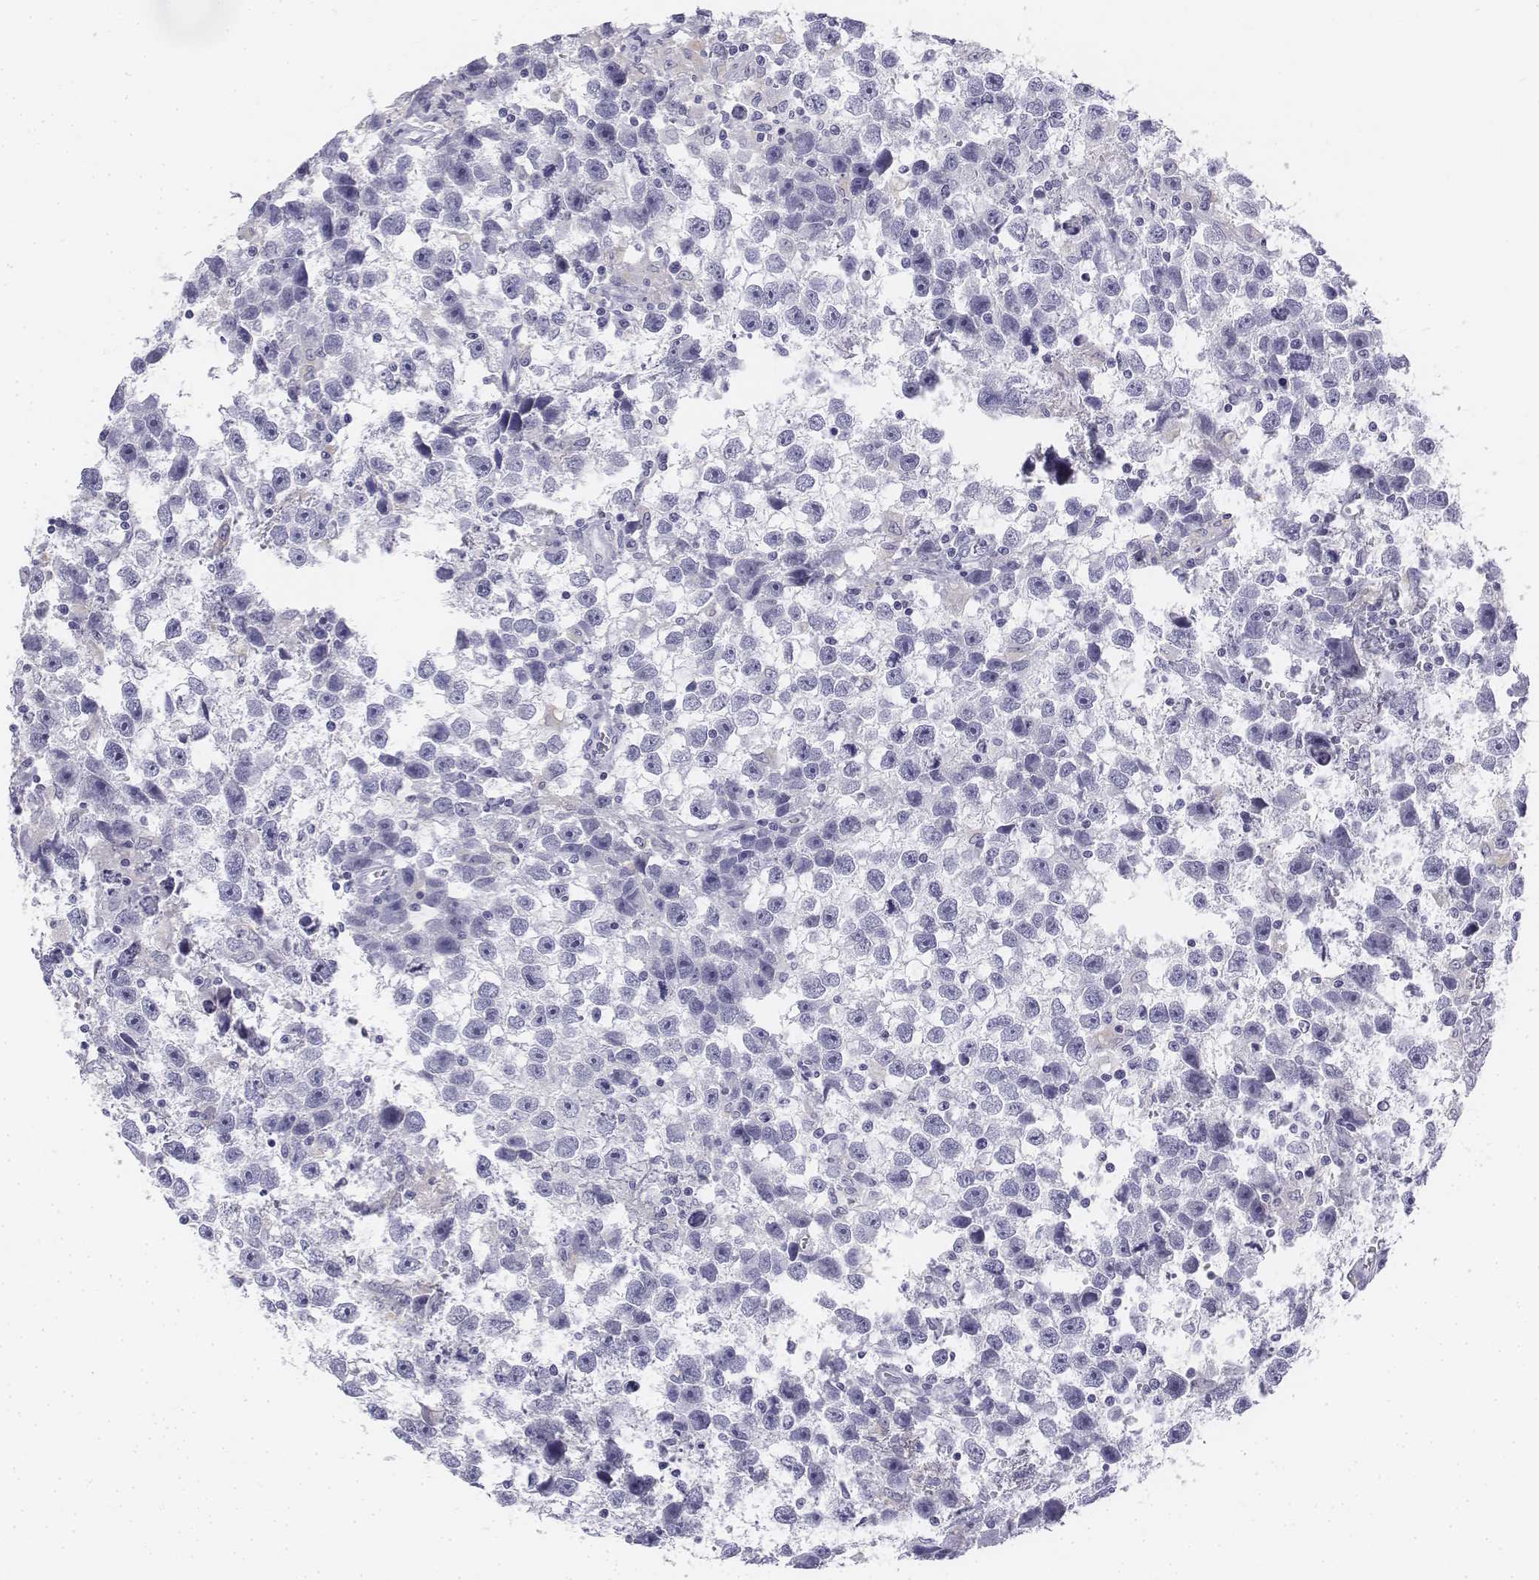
{"staining": {"intensity": "negative", "quantity": "none", "location": "none"}, "tissue": "testis cancer", "cell_type": "Tumor cells", "image_type": "cancer", "snomed": [{"axis": "morphology", "description": "Seminoma, NOS"}, {"axis": "topography", "description": "Testis"}], "caption": "A micrograph of human testis seminoma is negative for staining in tumor cells.", "gene": "TH", "patient": {"sex": "male", "age": 43}}